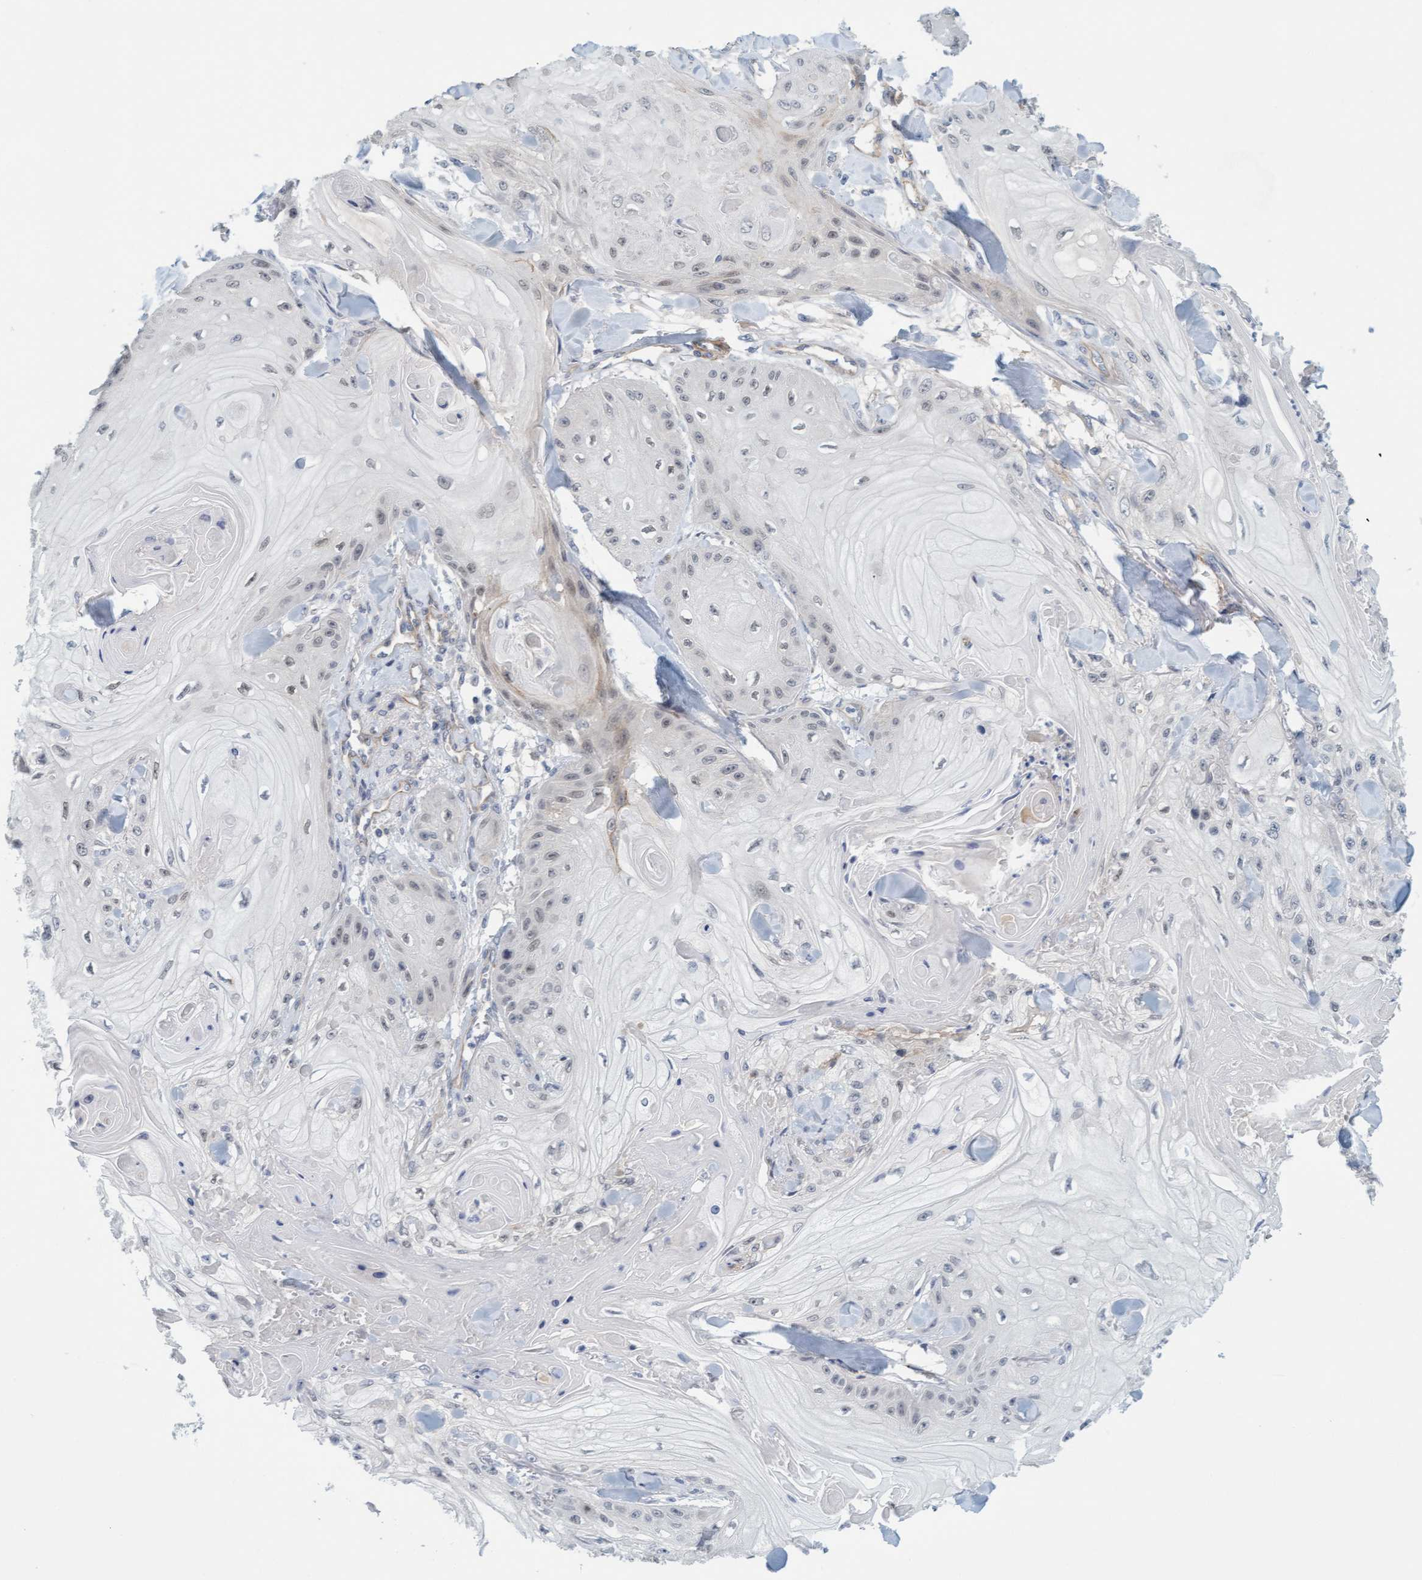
{"staining": {"intensity": "weak", "quantity": "<25%", "location": "nuclear"}, "tissue": "skin cancer", "cell_type": "Tumor cells", "image_type": "cancer", "snomed": [{"axis": "morphology", "description": "Squamous cell carcinoma, NOS"}, {"axis": "topography", "description": "Skin"}], "caption": "High magnification brightfield microscopy of skin cancer stained with DAB (brown) and counterstained with hematoxylin (blue): tumor cells show no significant expression. (Stains: DAB immunohistochemistry with hematoxylin counter stain, Microscopy: brightfield microscopy at high magnification).", "gene": "TSTD2", "patient": {"sex": "male", "age": 74}}